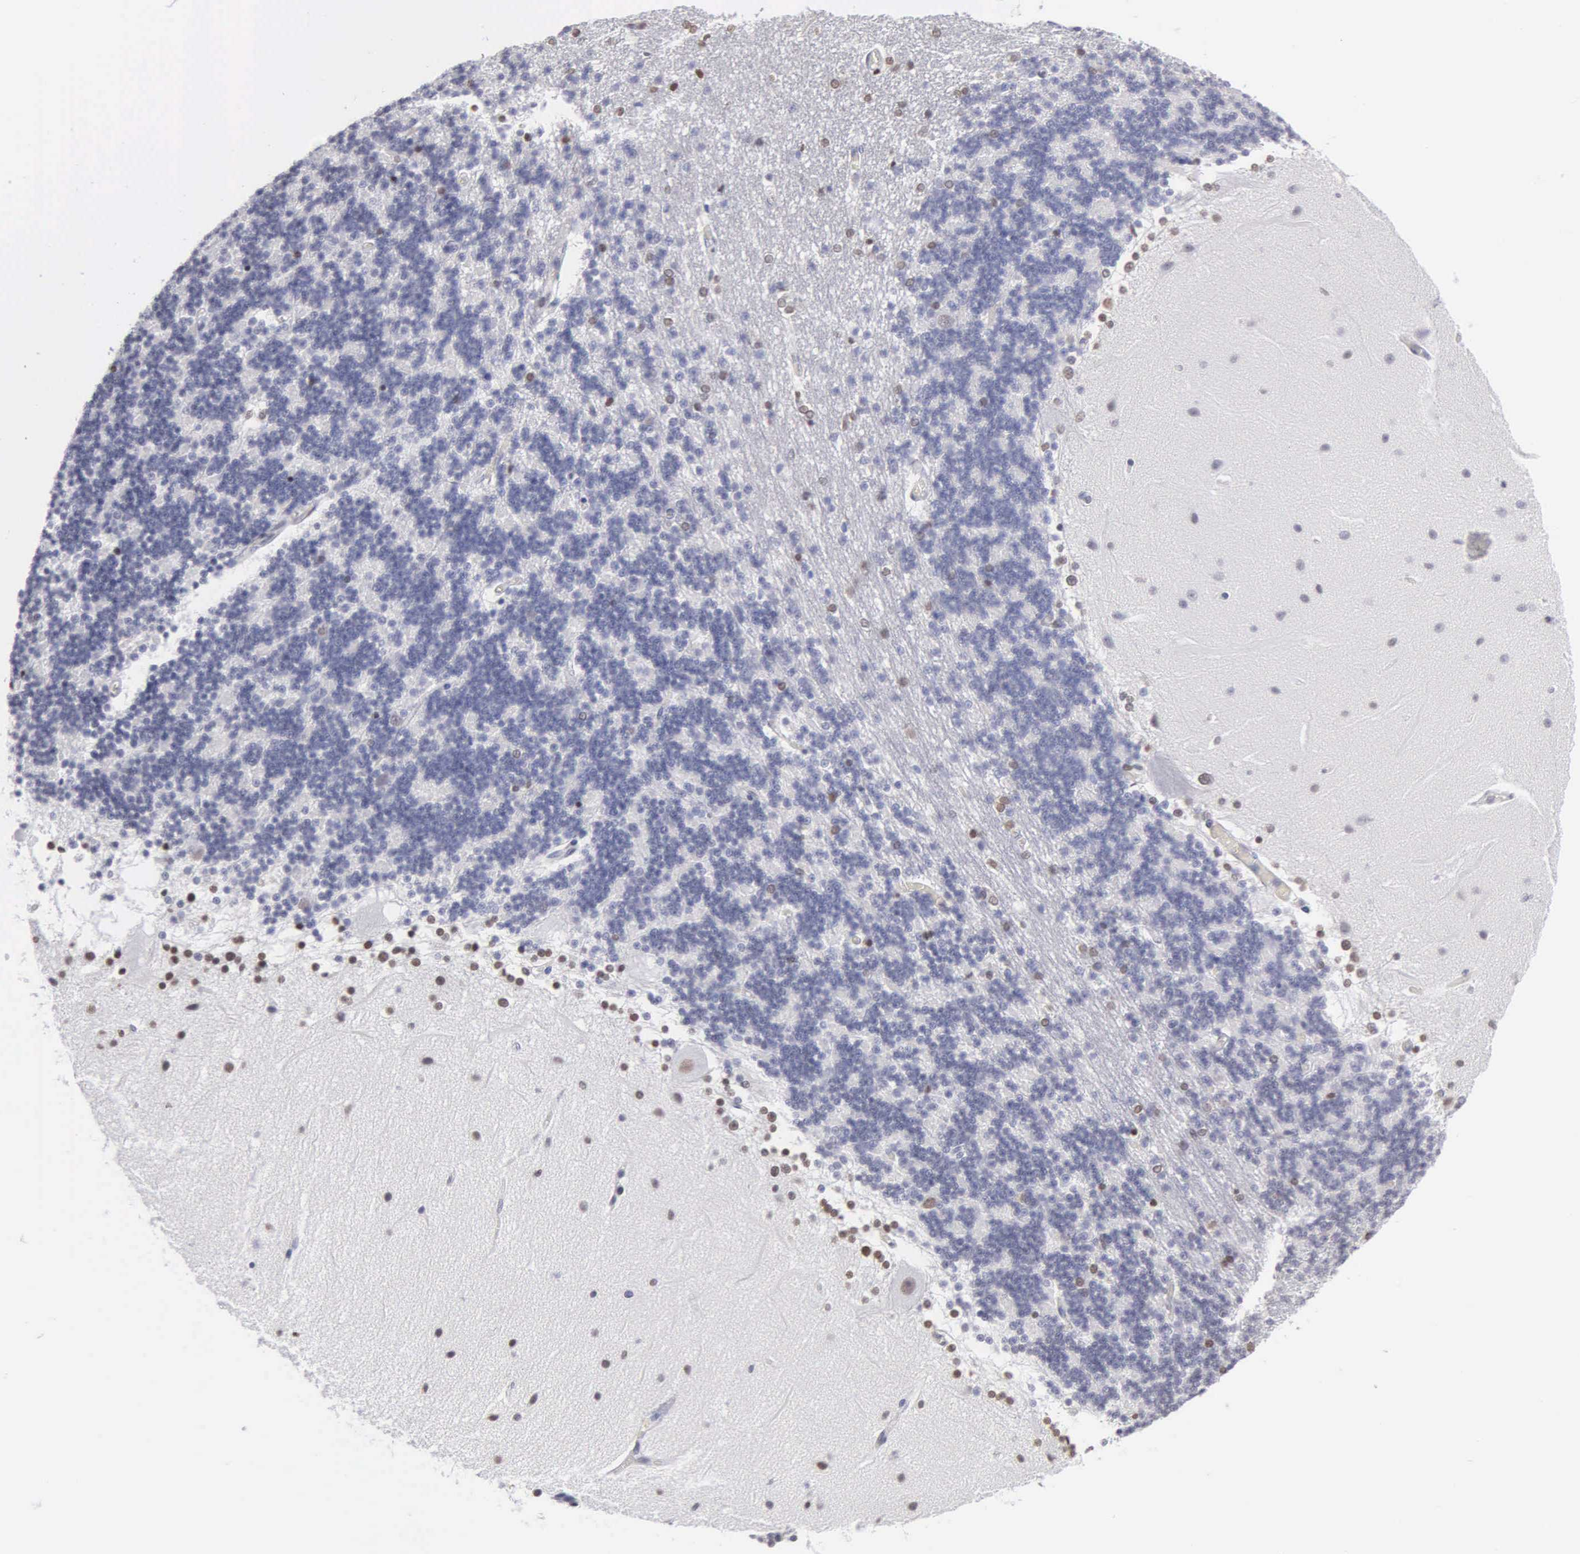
{"staining": {"intensity": "moderate", "quantity": "<25%", "location": "nuclear"}, "tissue": "cerebellum", "cell_type": "Cells in granular layer", "image_type": "normal", "snomed": [{"axis": "morphology", "description": "Normal tissue, NOS"}, {"axis": "topography", "description": "Cerebellum"}], "caption": "DAB (3,3'-diaminobenzidine) immunohistochemical staining of unremarkable cerebellum reveals moderate nuclear protein staining in about <25% of cells in granular layer.", "gene": "CCNG1", "patient": {"sex": "female", "age": 54}}